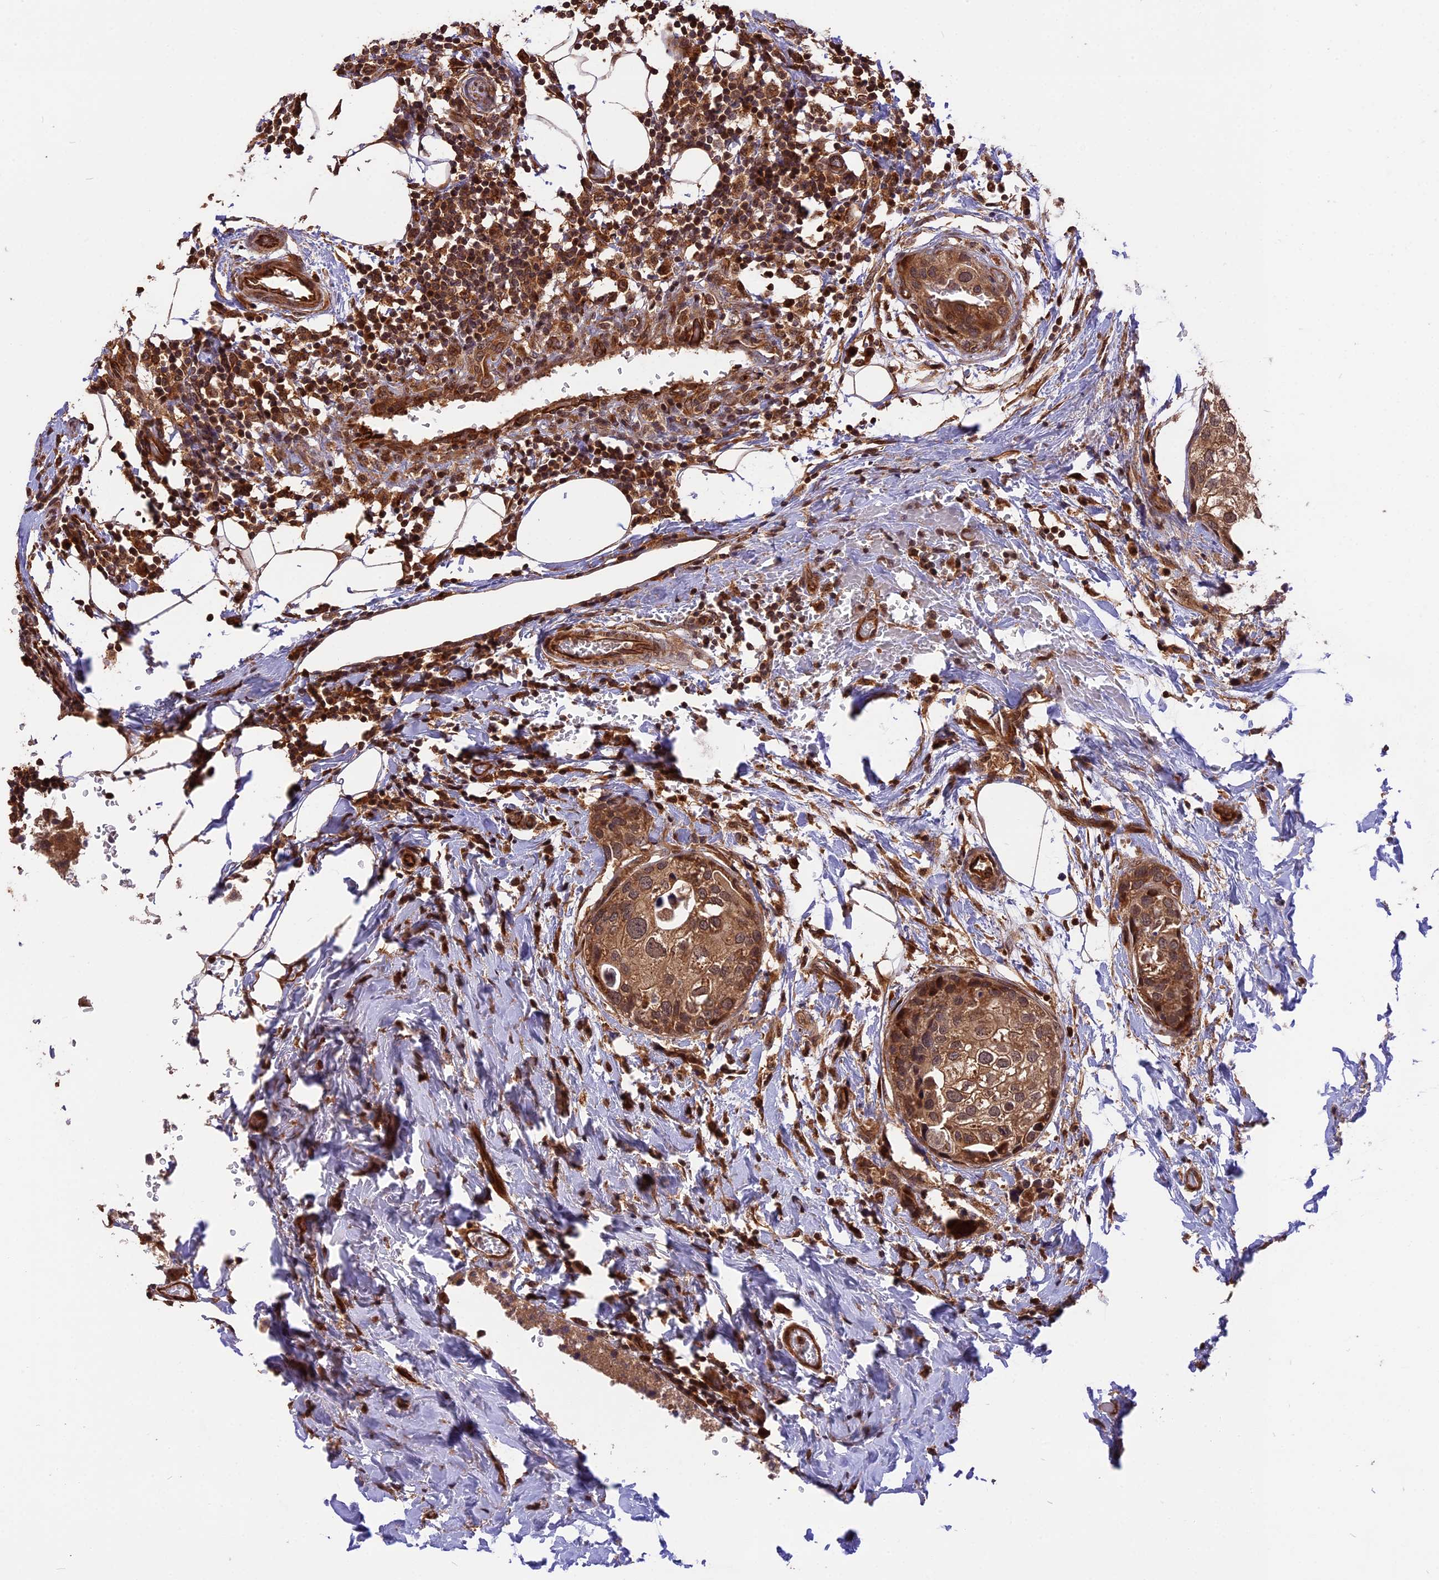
{"staining": {"intensity": "moderate", "quantity": "25%-75%", "location": "cytoplasmic/membranous"}, "tissue": "urothelial cancer", "cell_type": "Tumor cells", "image_type": "cancer", "snomed": [{"axis": "morphology", "description": "Urothelial carcinoma, High grade"}, {"axis": "topography", "description": "Urinary bladder"}], "caption": "The image exhibits a brown stain indicating the presence of a protein in the cytoplasmic/membranous of tumor cells in urothelial carcinoma (high-grade).", "gene": "ESCO1", "patient": {"sex": "male", "age": 64}}